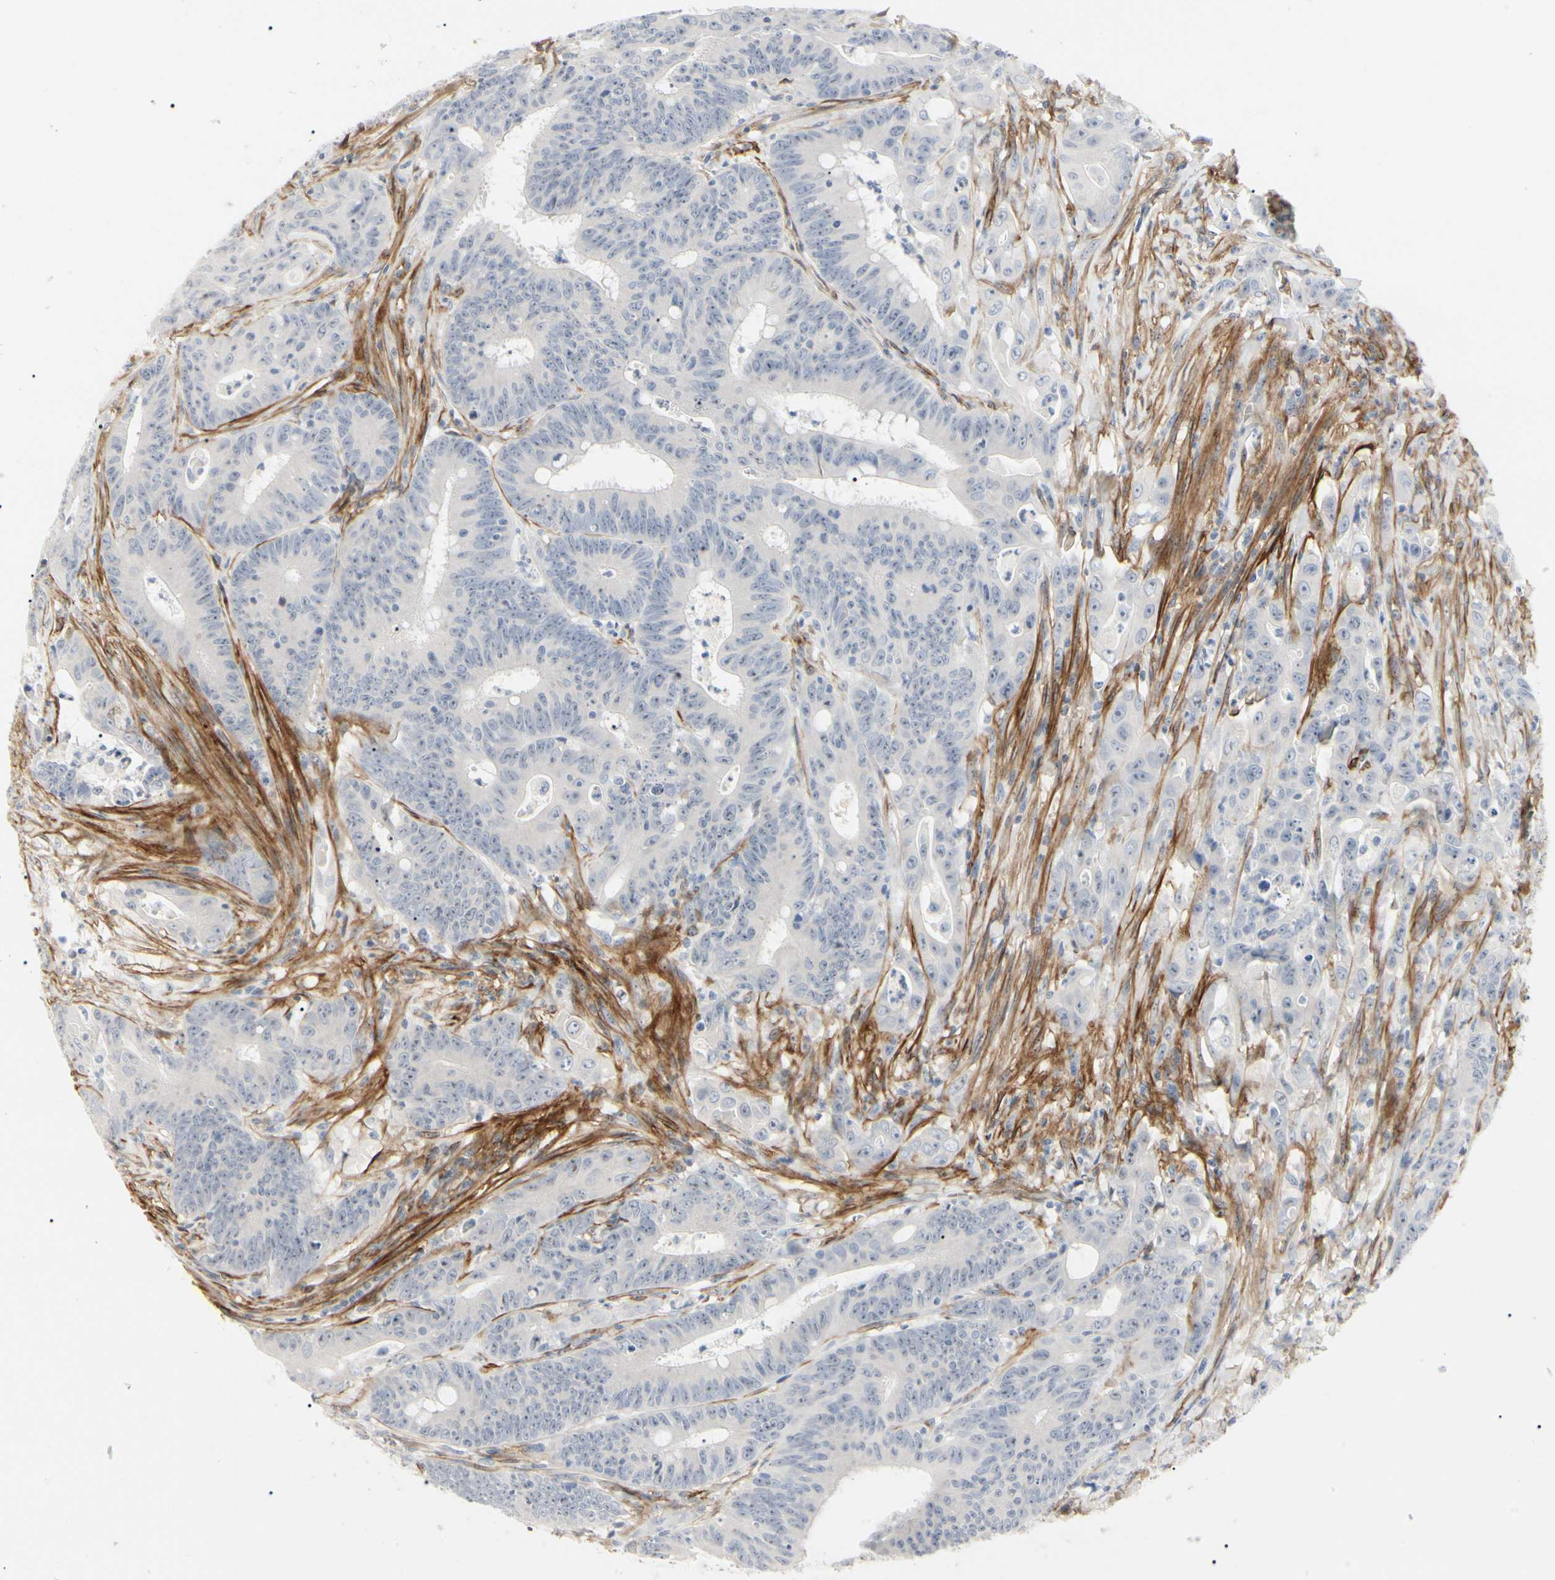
{"staining": {"intensity": "negative", "quantity": "none", "location": "none"}, "tissue": "colorectal cancer", "cell_type": "Tumor cells", "image_type": "cancer", "snomed": [{"axis": "morphology", "description": "Adenocarcinoma, NOS"}, {"axis": "topography", "description": "Colon"}], "caption": "Tumor cells show no significant protein positivity in adenocarcinoma (colorectal). (Brightfield microscopy of DAB IHC at high magnification).", "gene": "GGT5", "patient": {"sex": "male", "age": 45}}